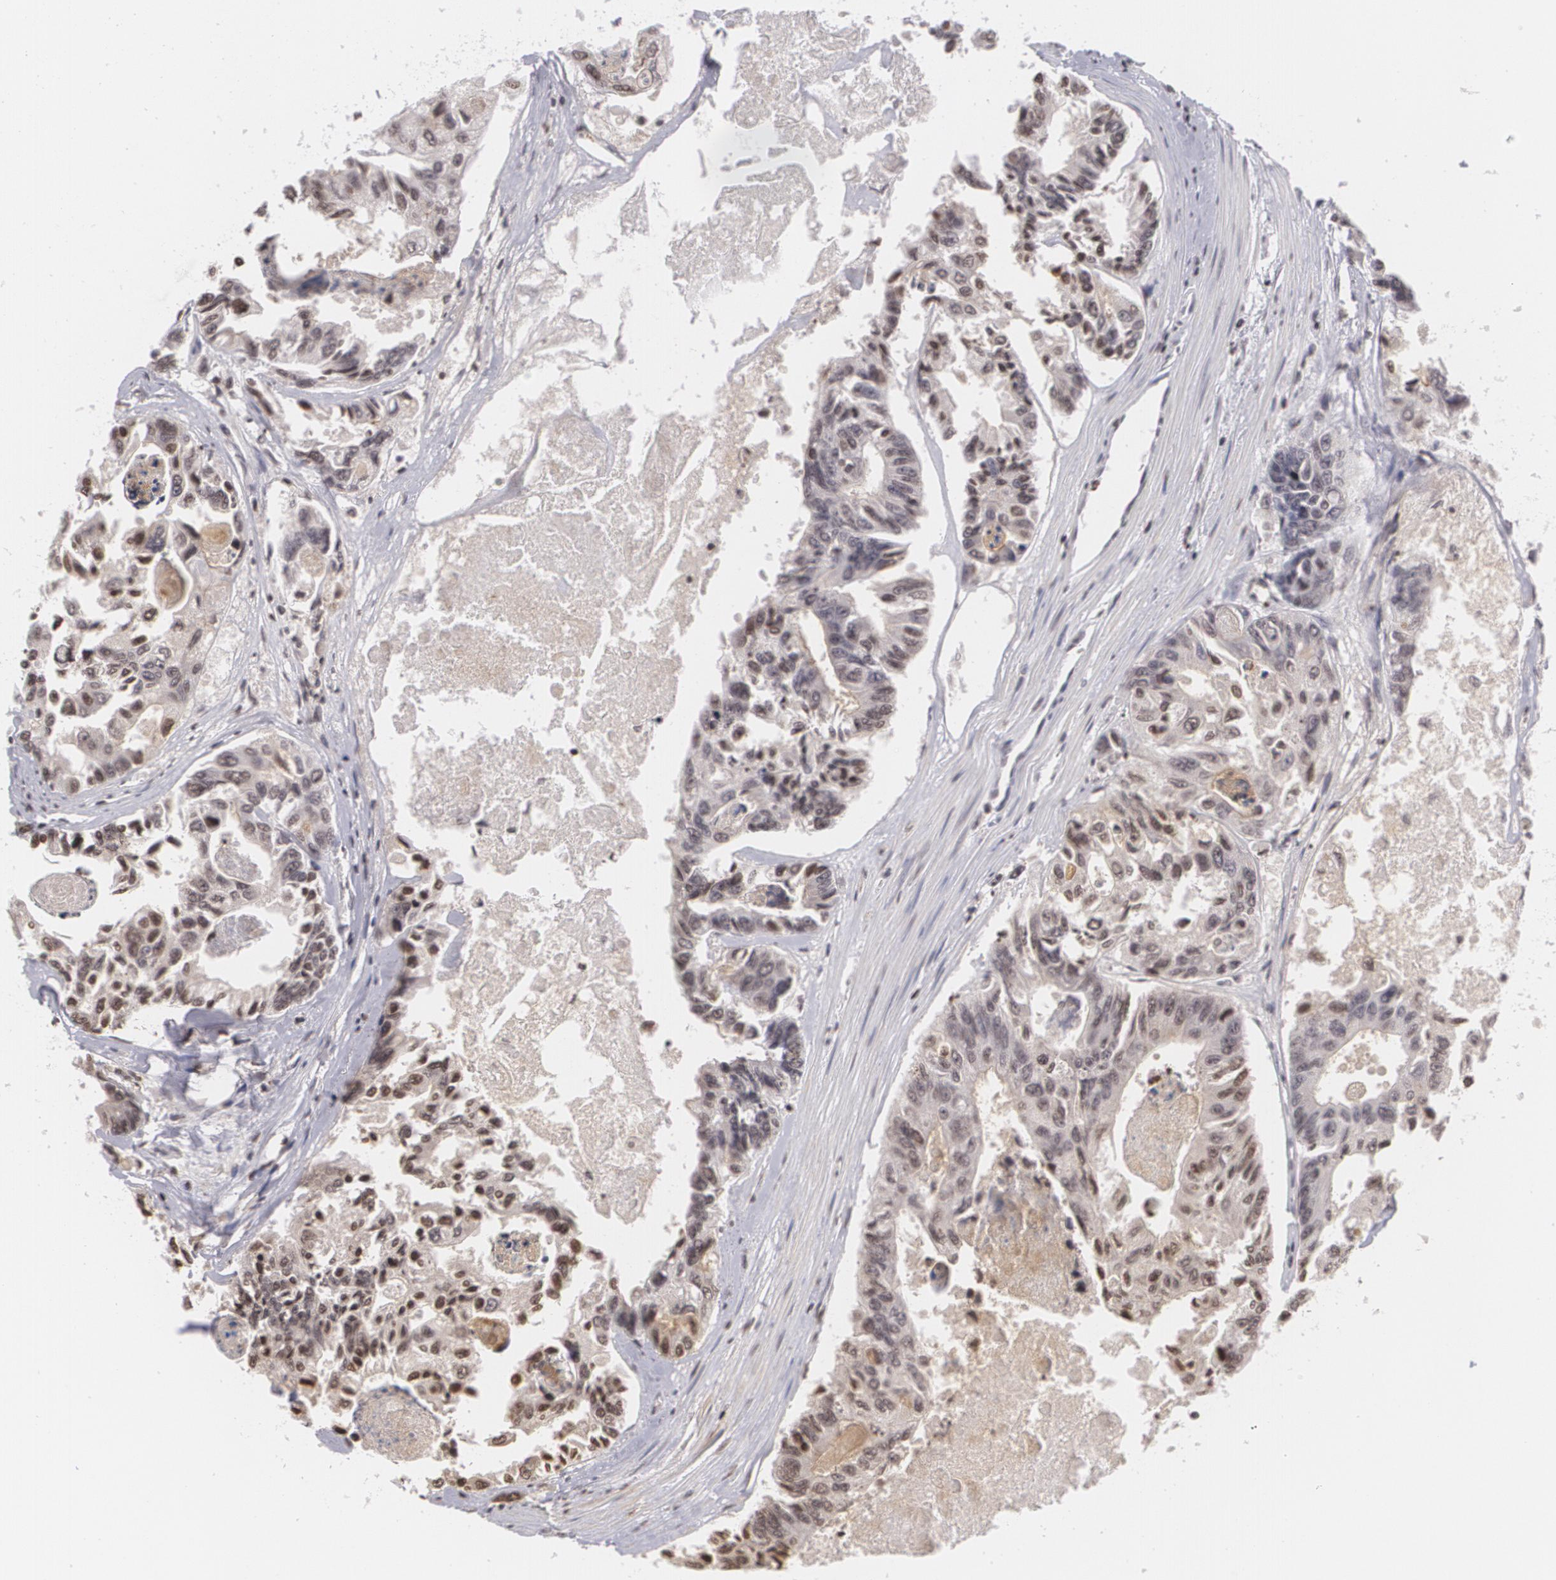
{"staining": {"intensity": "weak", "quantity": "<25%", "location": "none"}, "tissue": "colorectal cancer", "cell_type": "Tumor cells", "image_type": "cancer", "snomed": [{"axis": "morphology", "description": "Adenocarcinoma, NOS"}, {"axis": "topography", "description": "Colon"}], "caption": "This is a photomicrograph of immunohistochemistry staining of colorectal adenocarcinoma, which shows no staining in tumor cells. (Immunohistochemistry (ihc), brightfield microscopy, high magnification).", "gene": "MUC1", "patient": {"sex": "female", "age": 86}}